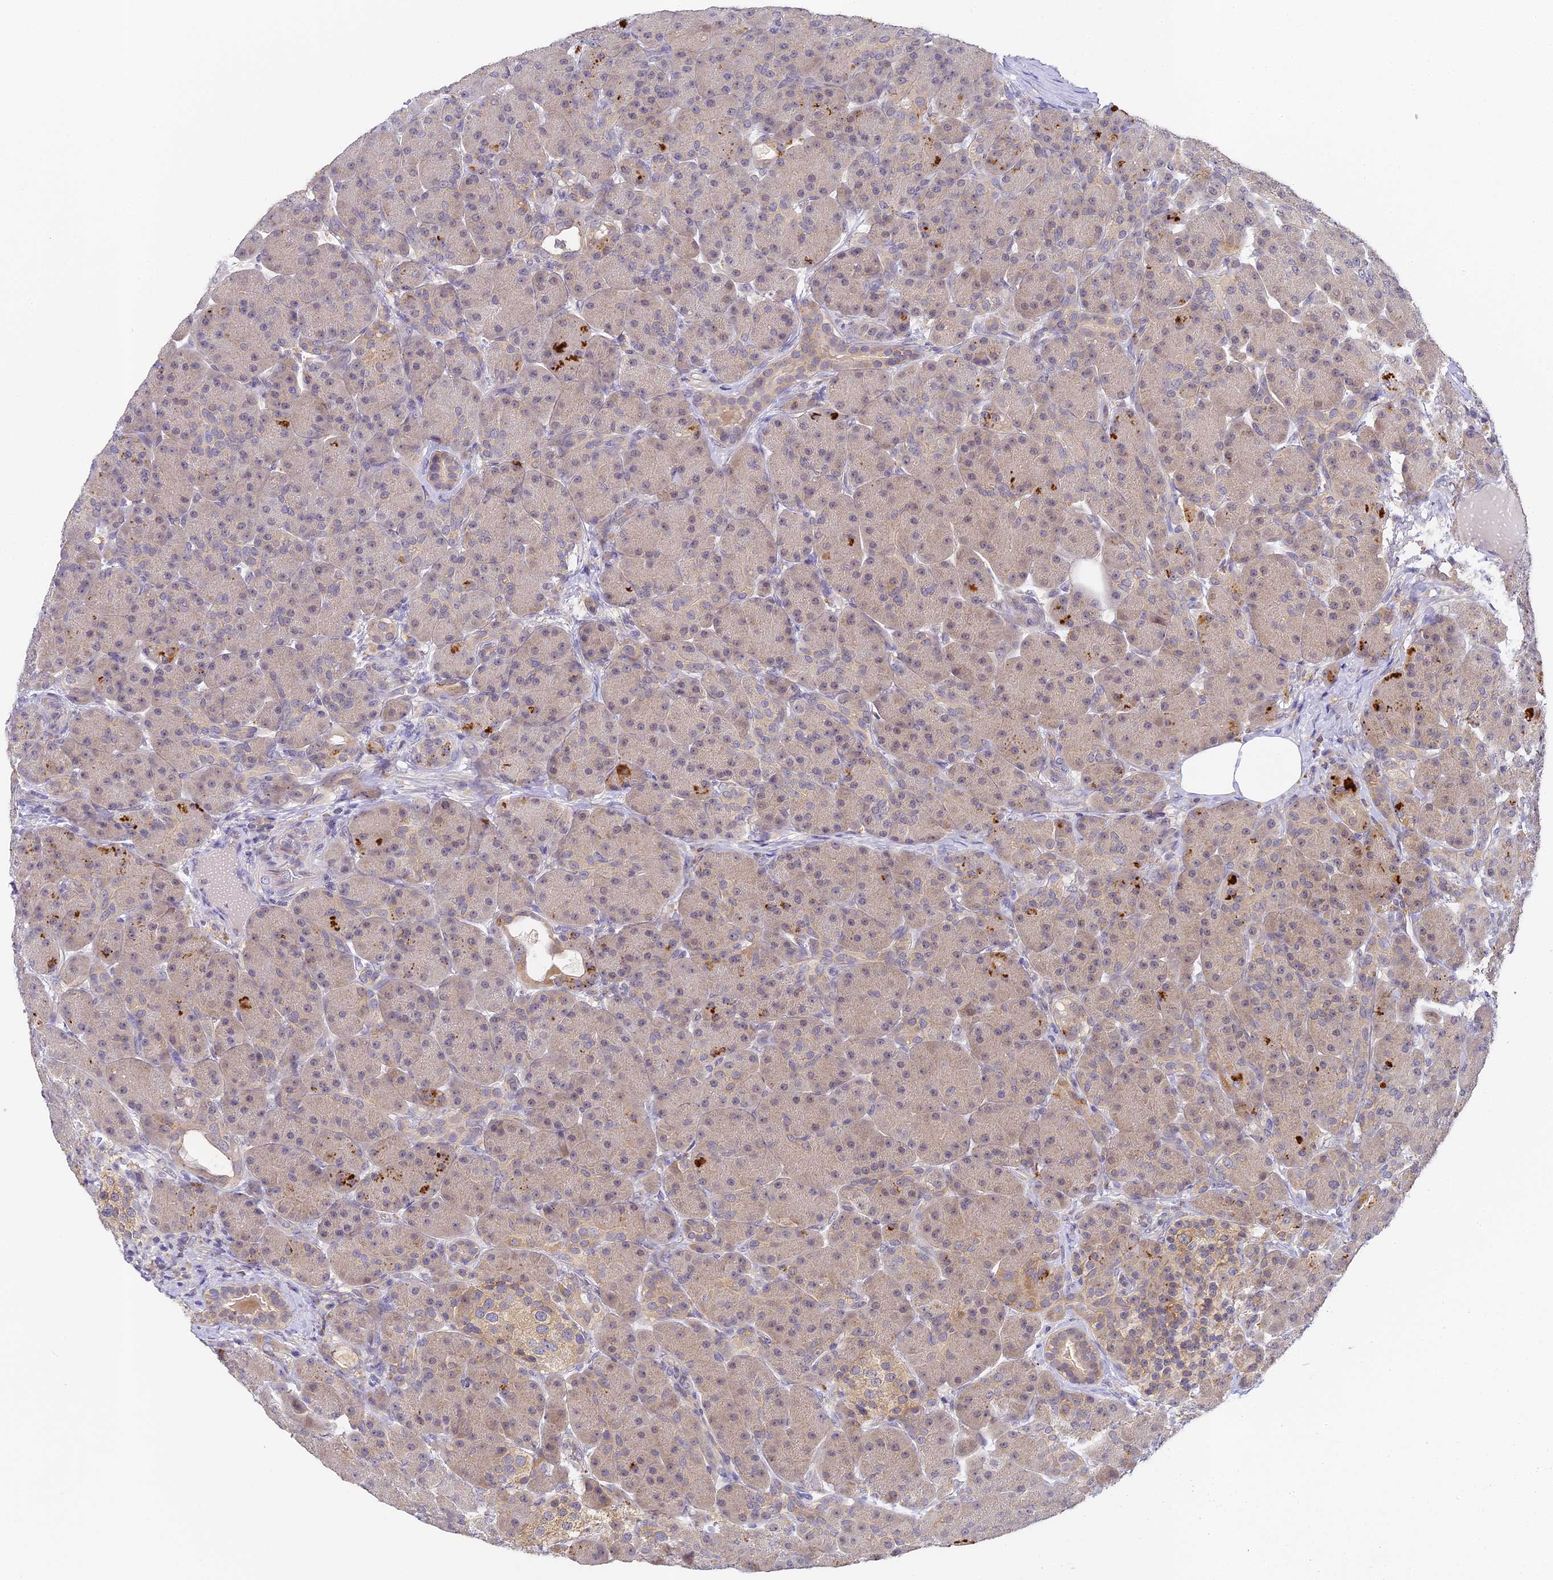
{"staining": {"intensity": "moderate", "quantity": "<25%", "location": "cytoplasmic/membranous"}, "tissue": "pancreas", "cell_type": "Exocrine glandular cells", "image_type": "normal", "snomed": [{"axis": "morphology", "description": "Normal tissue, NOS"}, {"axis": "topography", "description": "Pancreas"}], "caption": "Immunohistochemistry (IHC) histopathology image of unremarkable human pancreas stained for a protein (brown), which displays low levels of moderate cytoplasmic/membranous positivity in approximately <25% of exocrine glandular cells.", "gene": "YAE1", "patient": {"sex": "male", "age": 63}}